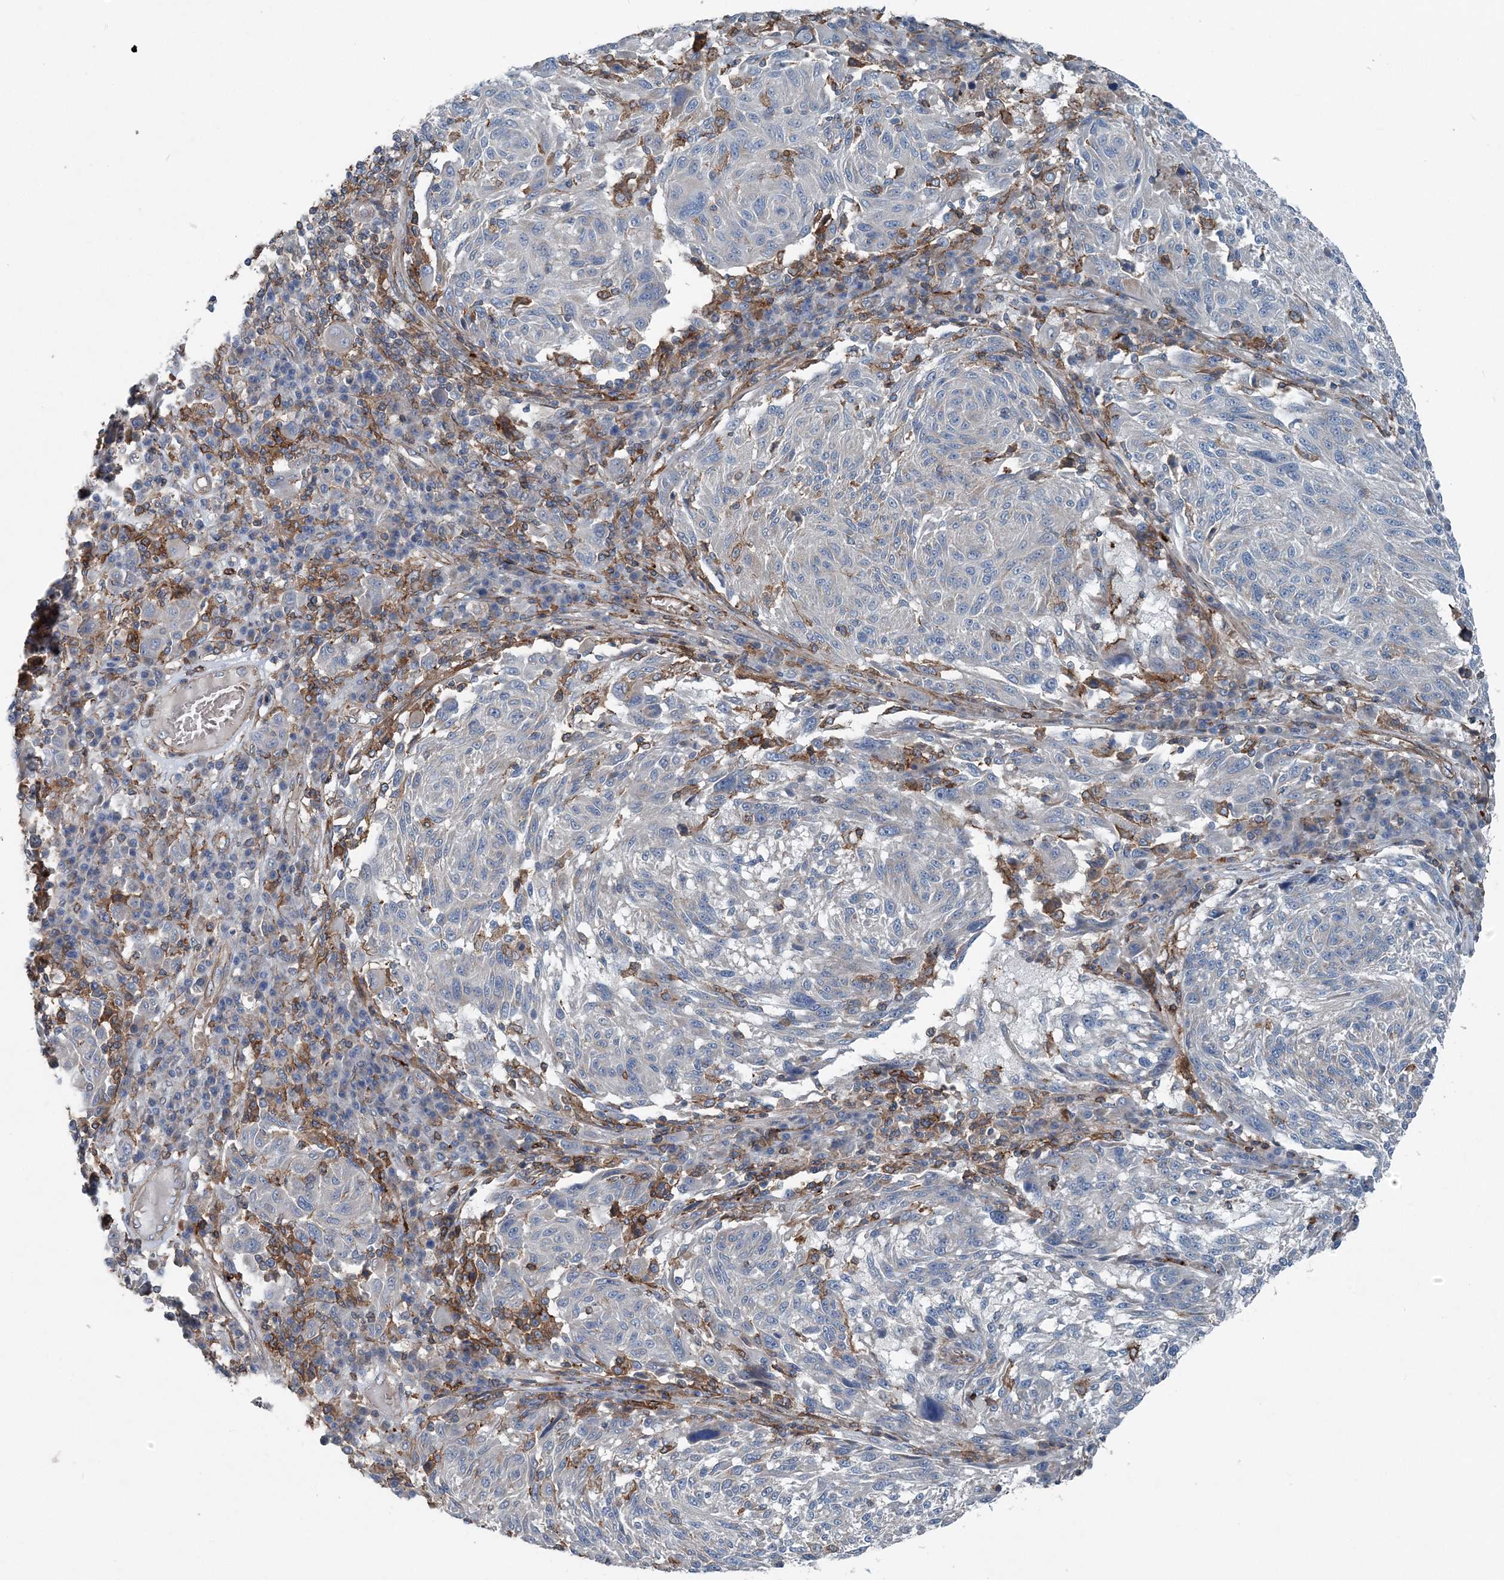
{"staining": {"intensity": "negative", "quantity": "none", "location": "none"}, "tissue": "melanoma", "cell_type": "Tumor cells", "image_type": "cancer", "snomed": [{"axis": "morphology", "description": "Malignant melanoma, NOS"}, {"axis": "topography", "description": "Skin"}], "caption": "This image is of melanoma stained with IHC to label a protein in brown with the nuclei are counter-stained blue. There is no positivity in tumor cells. Nuclei are stained in blue.", "gene": "DGUOK", "patient": {"sex": "male", "age": 53}}